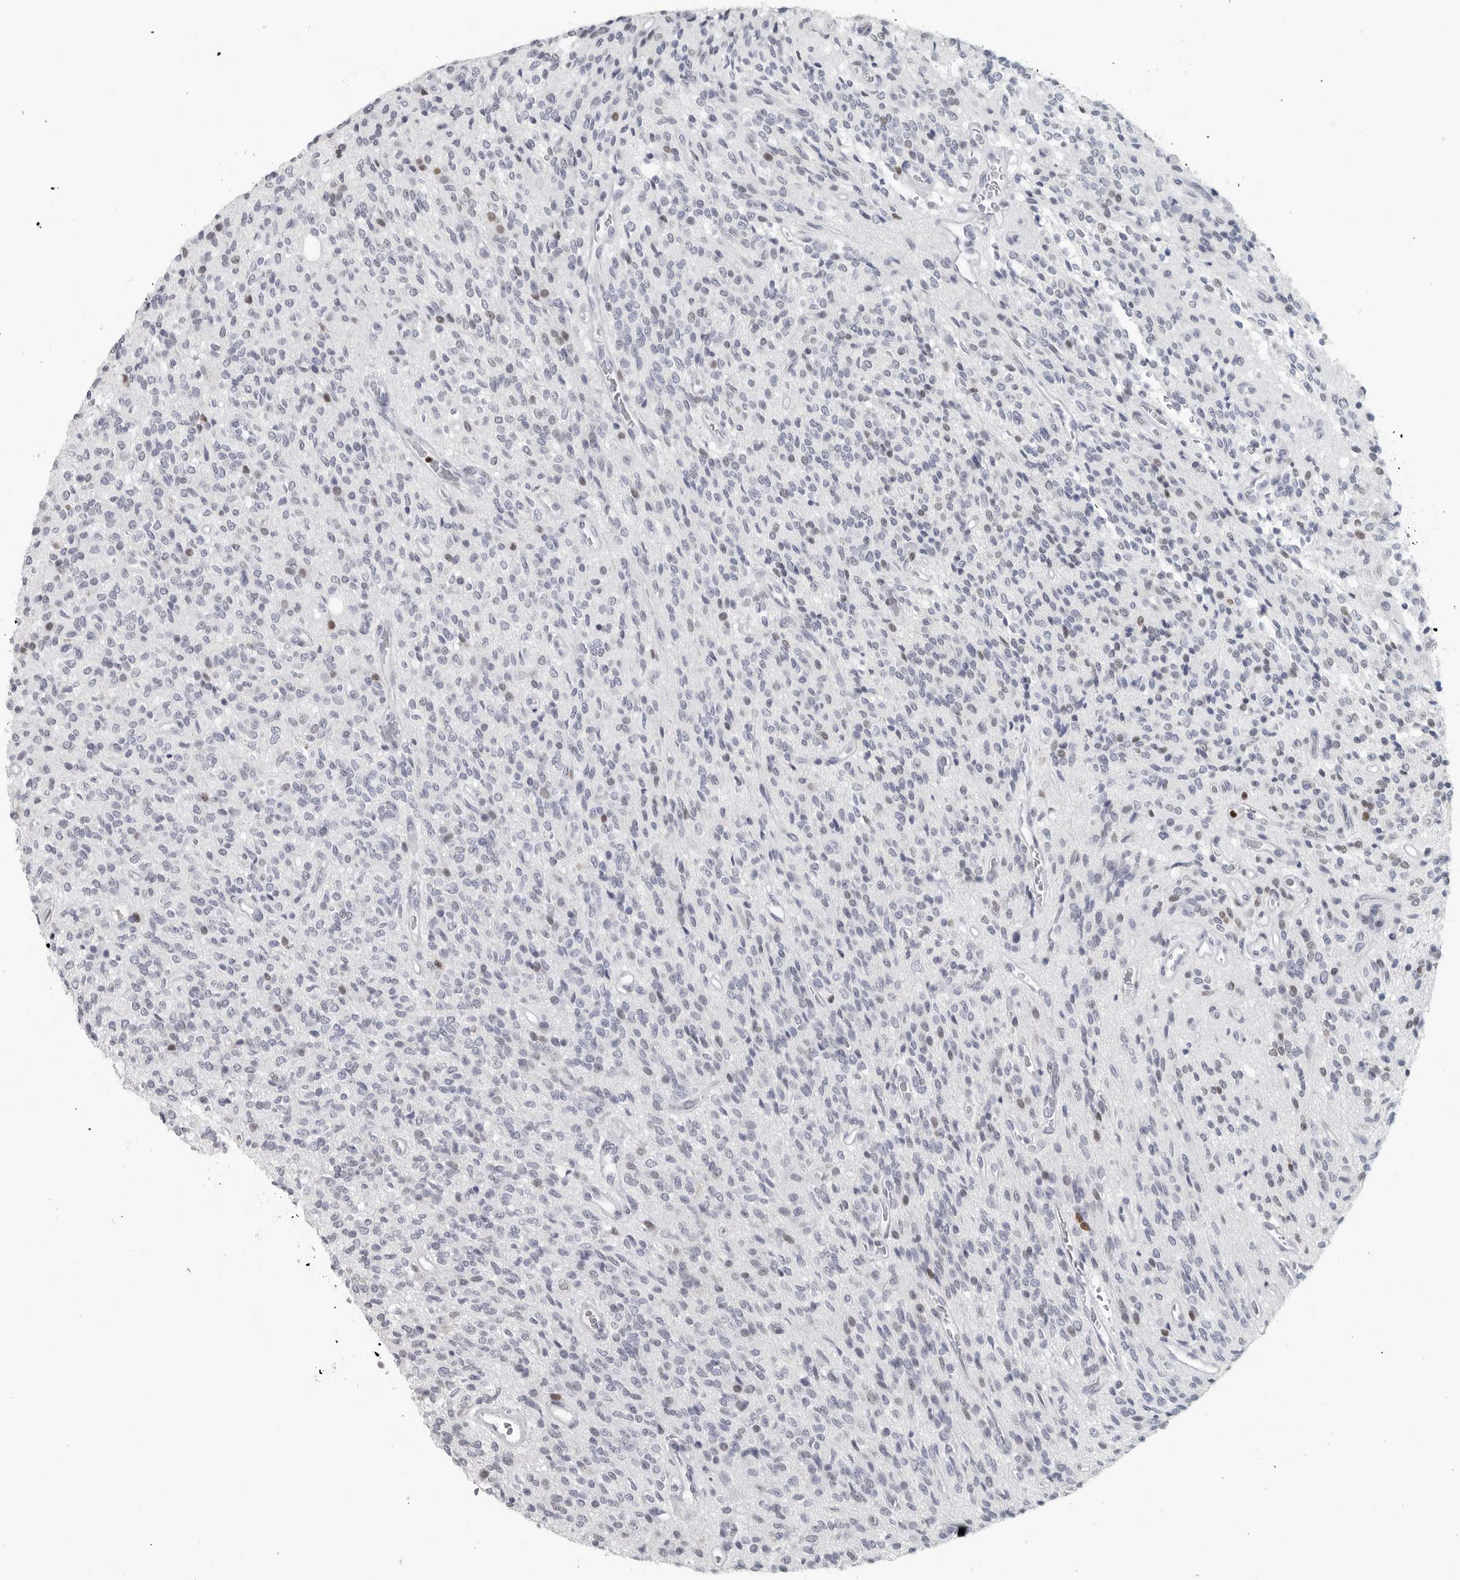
{"staining": {"intensity": "negative", "quantity": "none", "location": "none"}, "tissue": "glioma", "cell_type": "Tumor cells", "image_type": "cancer", "snomed": [{"axis": "morphology", "description": "Glioma, malignant, High grade"}, {"axis": "topography", "description": "Brain"}], "caption": "Malignant high-grade glioma was stained to show a protein in brown. There is no significant positivity in tumor cells.", "gene": "SATB2", "patient": {"sex": "male", "age": 34}}